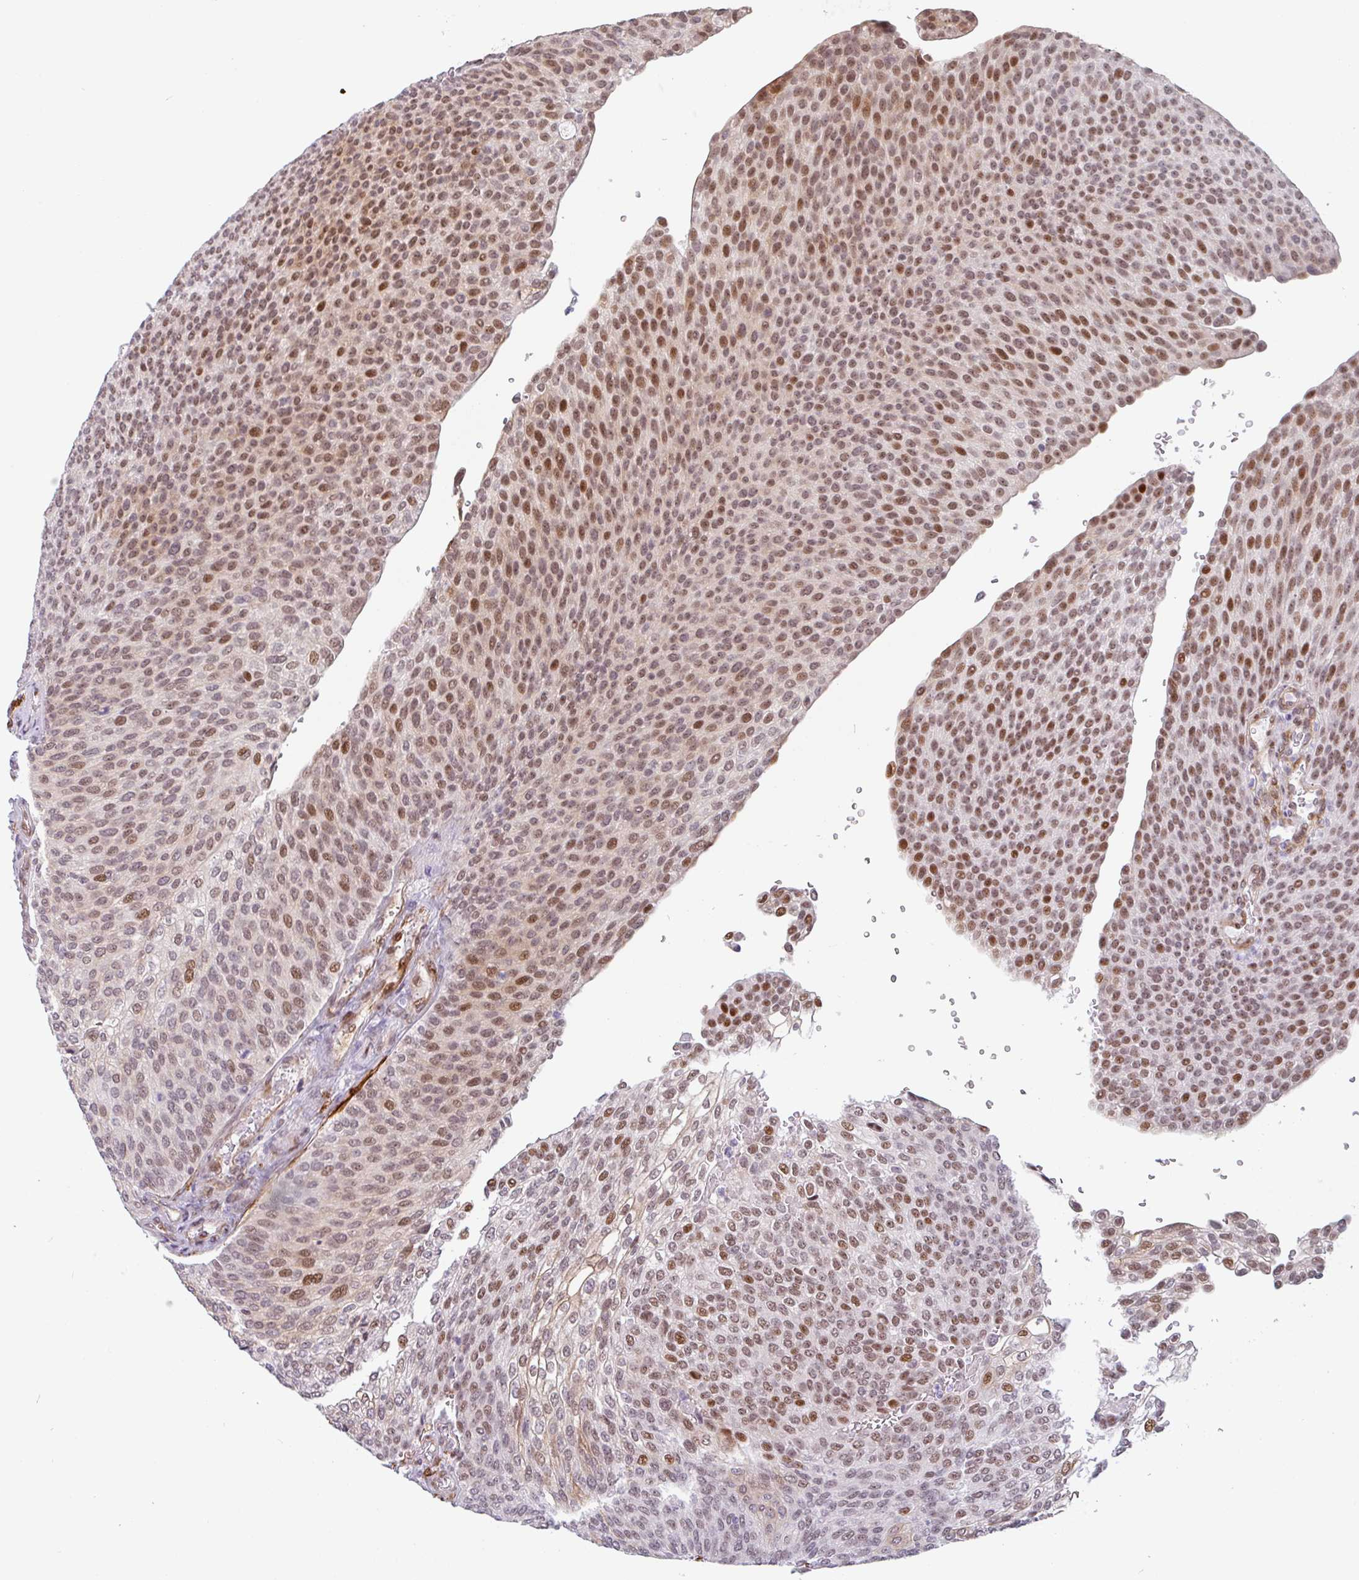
{"staining": {"intensity": "moderate", "quantity": "25%-75%", "location": "nuclear"}, "tissue": "urothelial cancer", "cell_type": "Tumor cells", "image_type": "cancer", "snomed": [{"axis": "morphology", "description": "Urothelial carcinoma, High grade"}, {"axis": "topography", "description": "Urinary bladder"}], "caption": "High-power microscopy captured an IHC photomicrograph of urothelial cancer, revealing moderate nuclear positivity in approximately 25%-75% of tumor cells. (brown staining indicates protein expression, while blue staining denotes nuclei).", "gene": "TMEM119", "patient": {"sex": "female", "age": 79}}